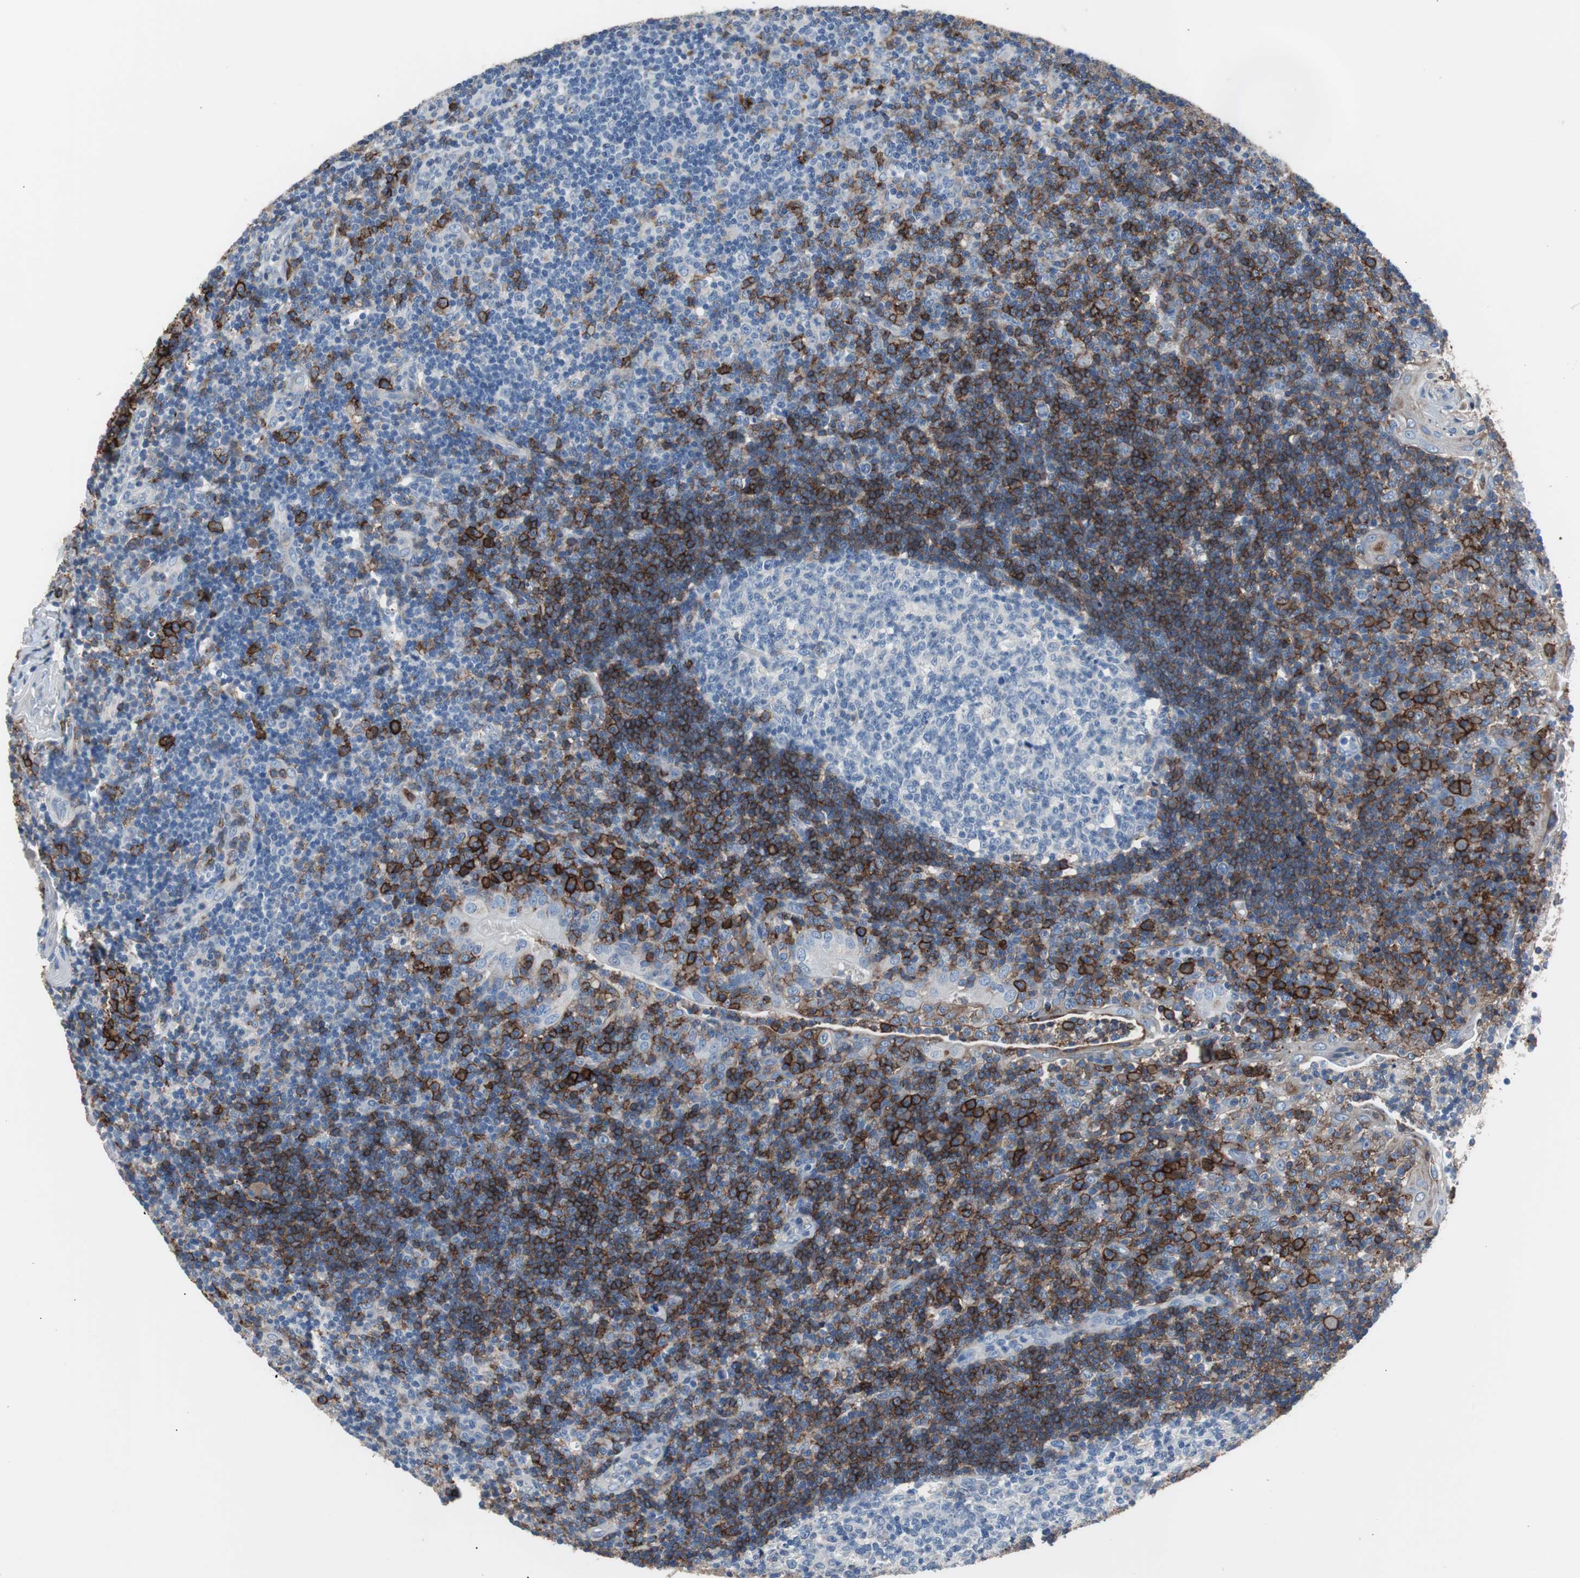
{"staining": {"intensity": "negative", "quantity": "none", "location": "none"}, "tissue": "tonsil", "cell_type": "Germinal center cells", "image_type": "normal", "snomed": [{"axis": "morphology", "description": "Normal tissue, NOS"}, {"axis": "topography", "description": "Tonsil"}], "caption": "Immunohistochemistry of benign tonsil exhibits no positivity in germinal center cells. (DAB (3,3'-diaminobenzidine) IHC with hematoxylin counter stain).", "gene": "FCGR2B", "patient": {"sex": "female", "age": 40}}